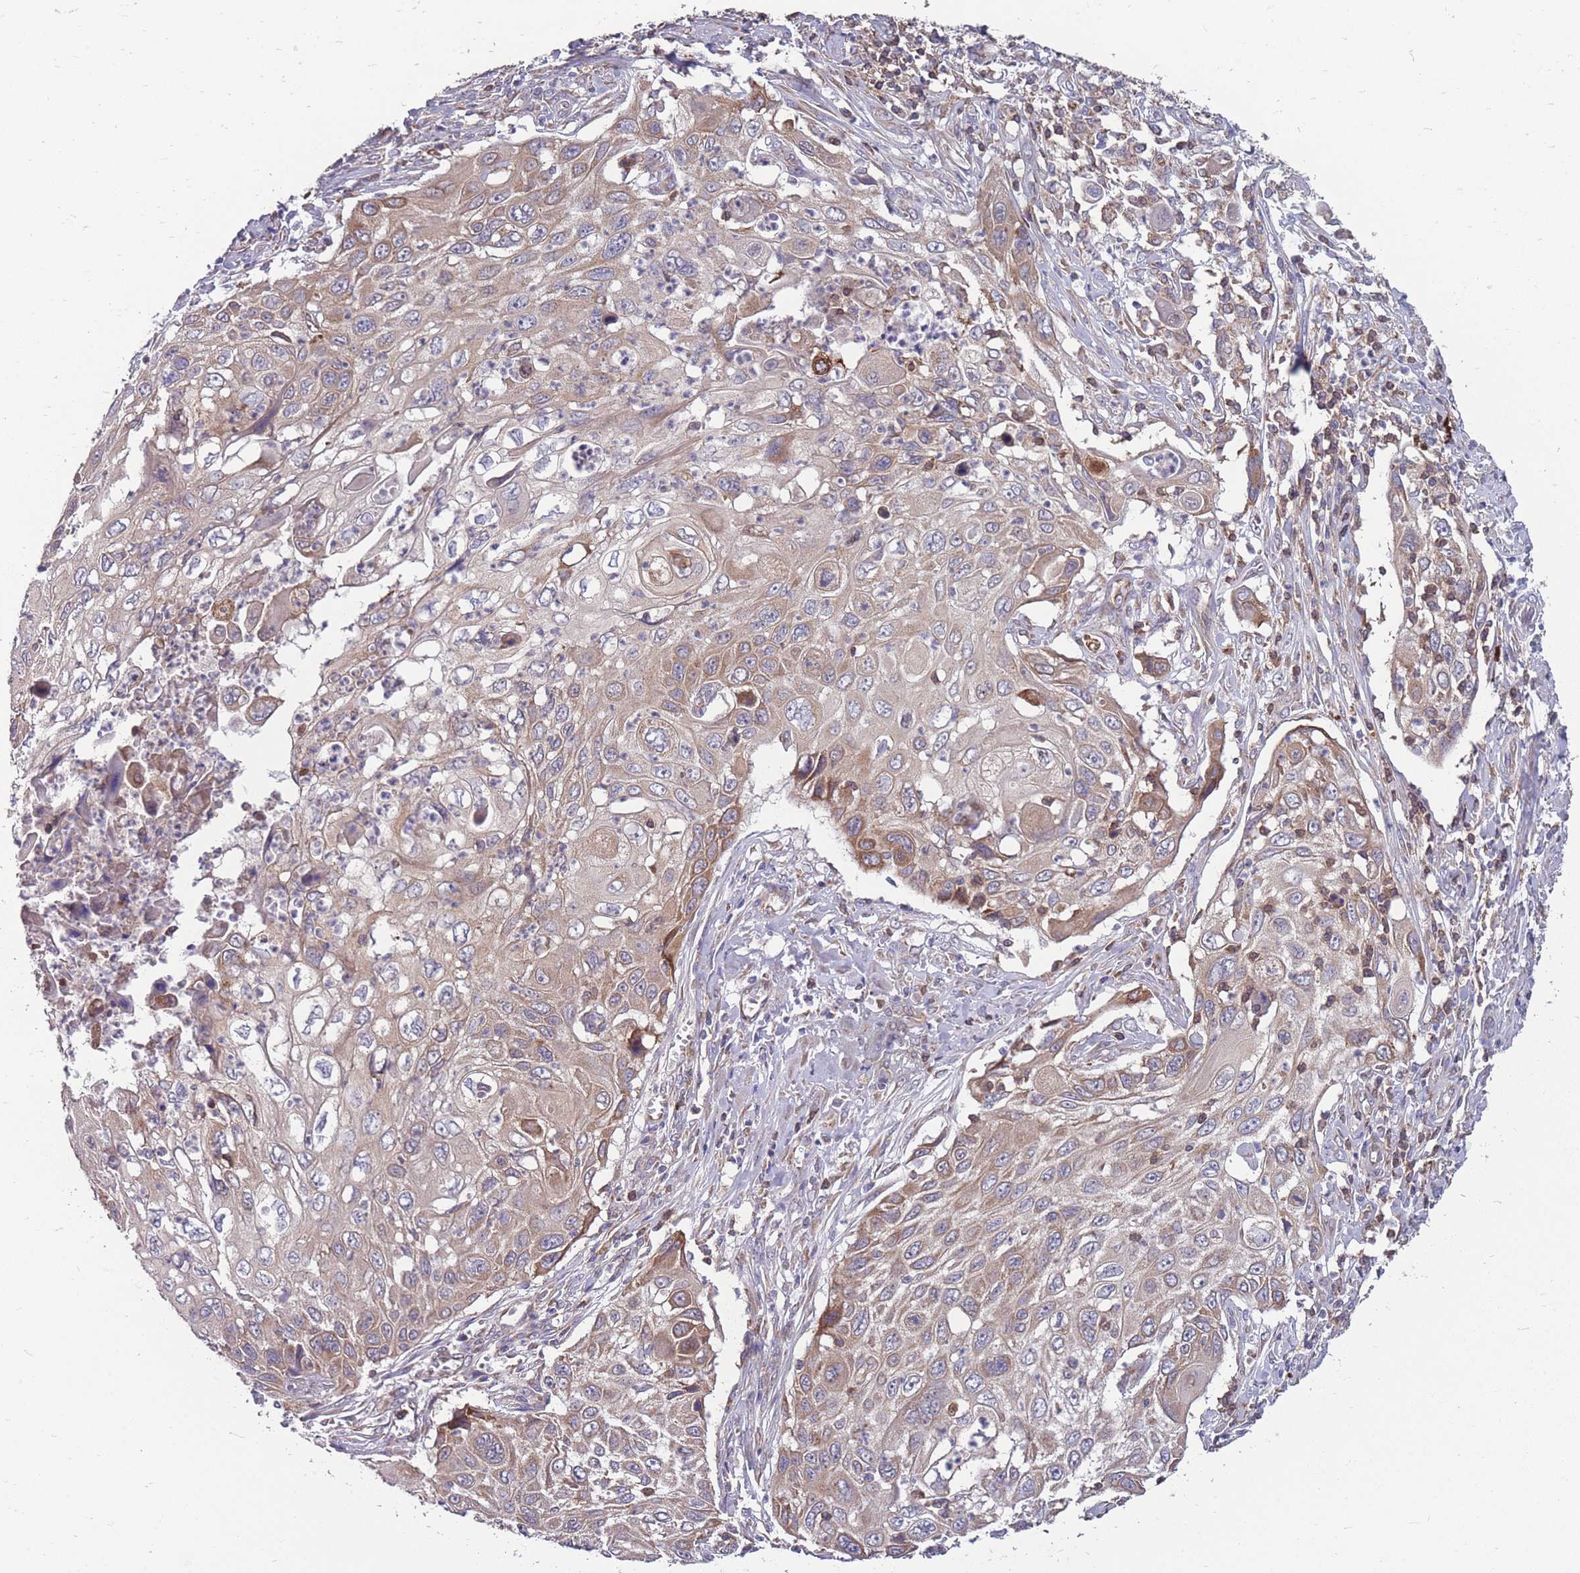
{"staining": {"intensity": "moderate", "quantity": ">75%", "location": "cytoplasmic/membranous"}, "tissue": "cervical cancer", "cell_type": "Tumor cells", "image_type": "cancer", "snomed": [{"axis": "morphology", "description": "Squamous cell carcinoma, NOS"}, {"axis": "topography", "description": "Cervix"}], "caption": "This histopathology image demonstrates squamous cell carcinoma (cervical) stained with immunohistochemistry (IHC) to label a protein in brown. The cytoplasmic/membranous of tumor cells show moderate positivity for the protein. Nuclei are counter-stained blue.", "gene": "STIM2", "patient": {"sex": "female", "age": 70}}